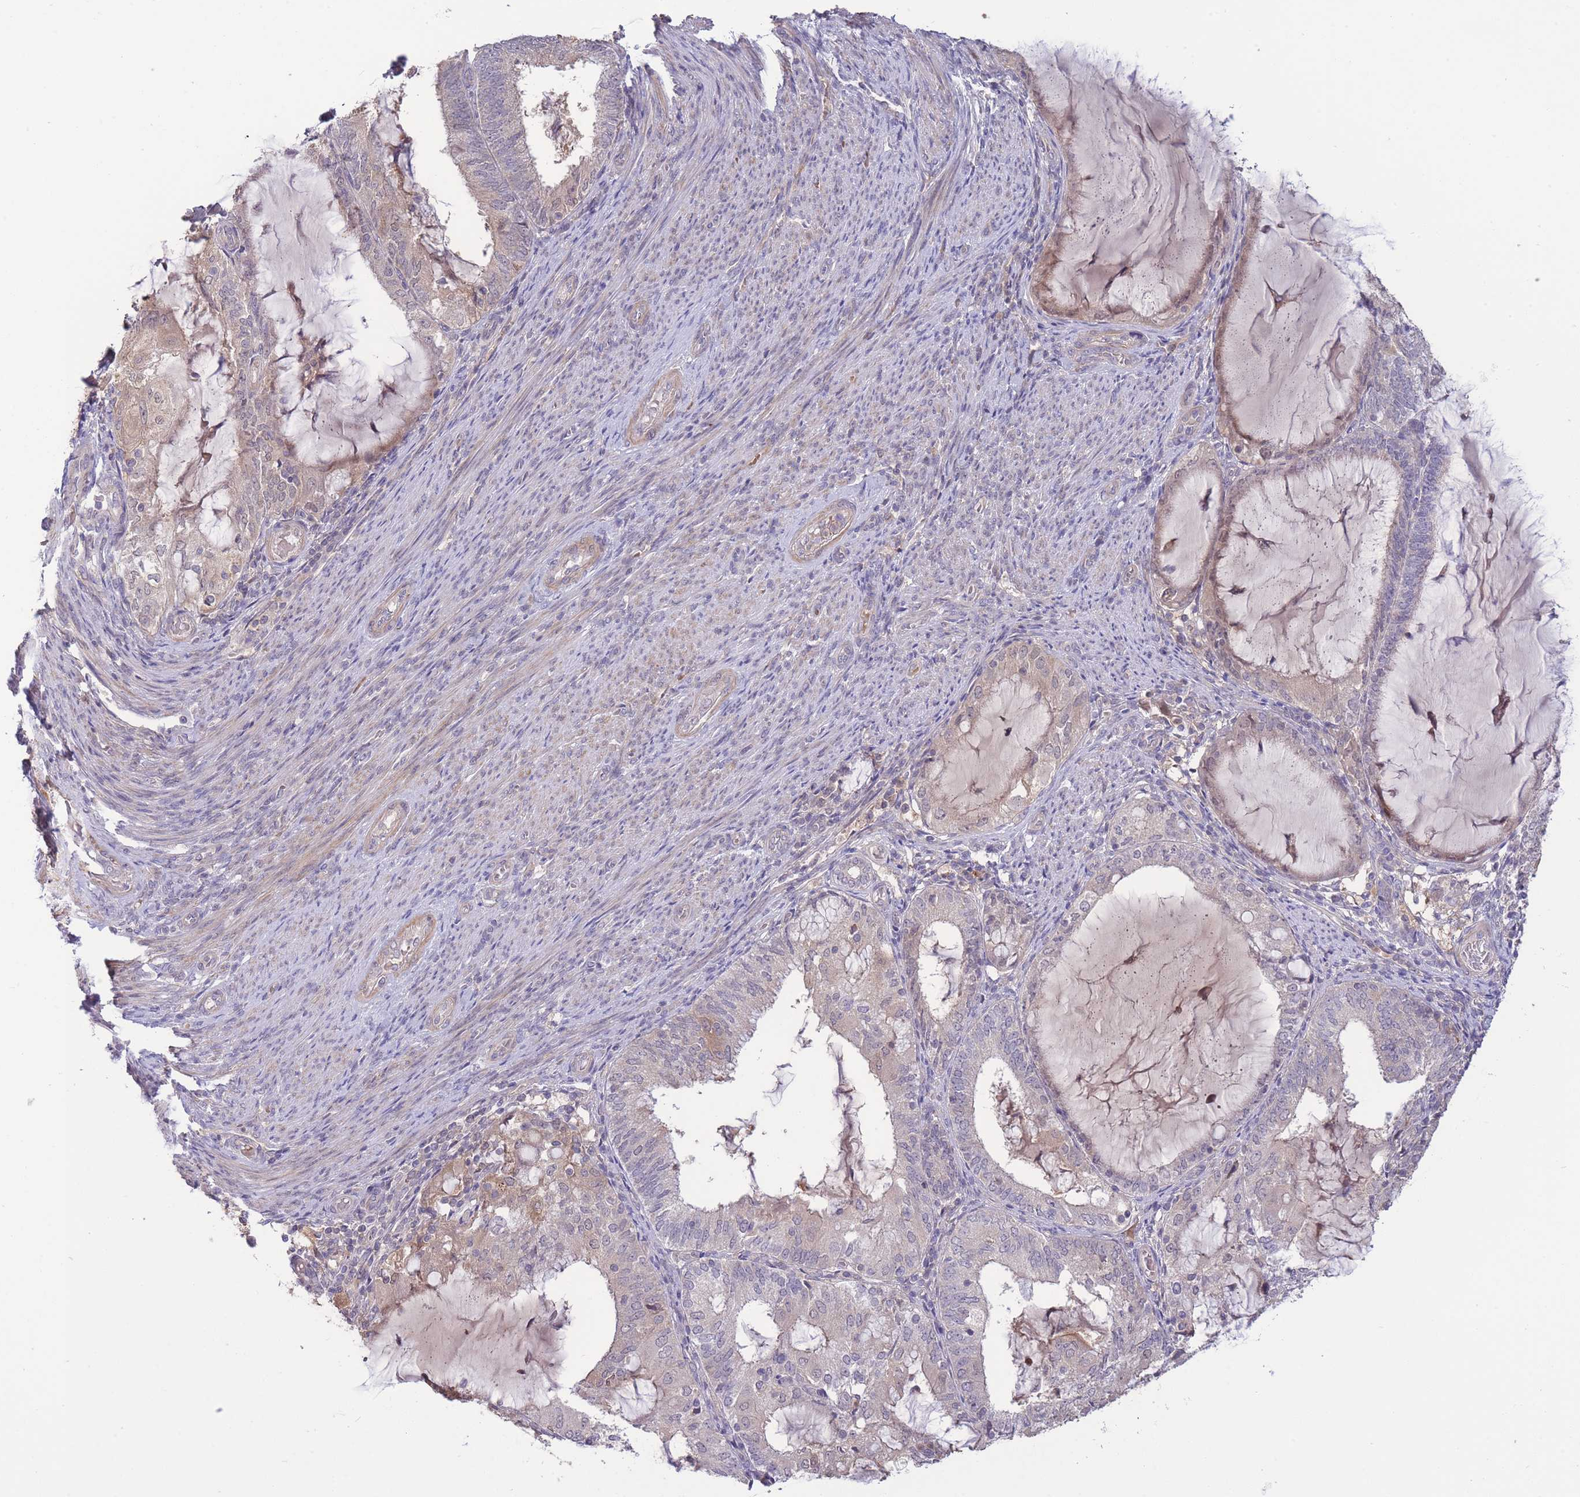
{"staining": {"intensity": "negative", "quantity": "none", "location": "none"}, "tissue": "endometrial cancer", "cell_type": "Tumor cells", "image_type": "cancer", "snomed": [{"axis": "morphology", "description": "Adenocarcinoma, NOS"}, {"axis": "topography", "description": "Endometrium"}], "caption": "A histopathology image of human endometrial cancer is negative for staining in tumor cells.", "gene": "ZNF304", "patient": {"sex": "female", "age": 81}}